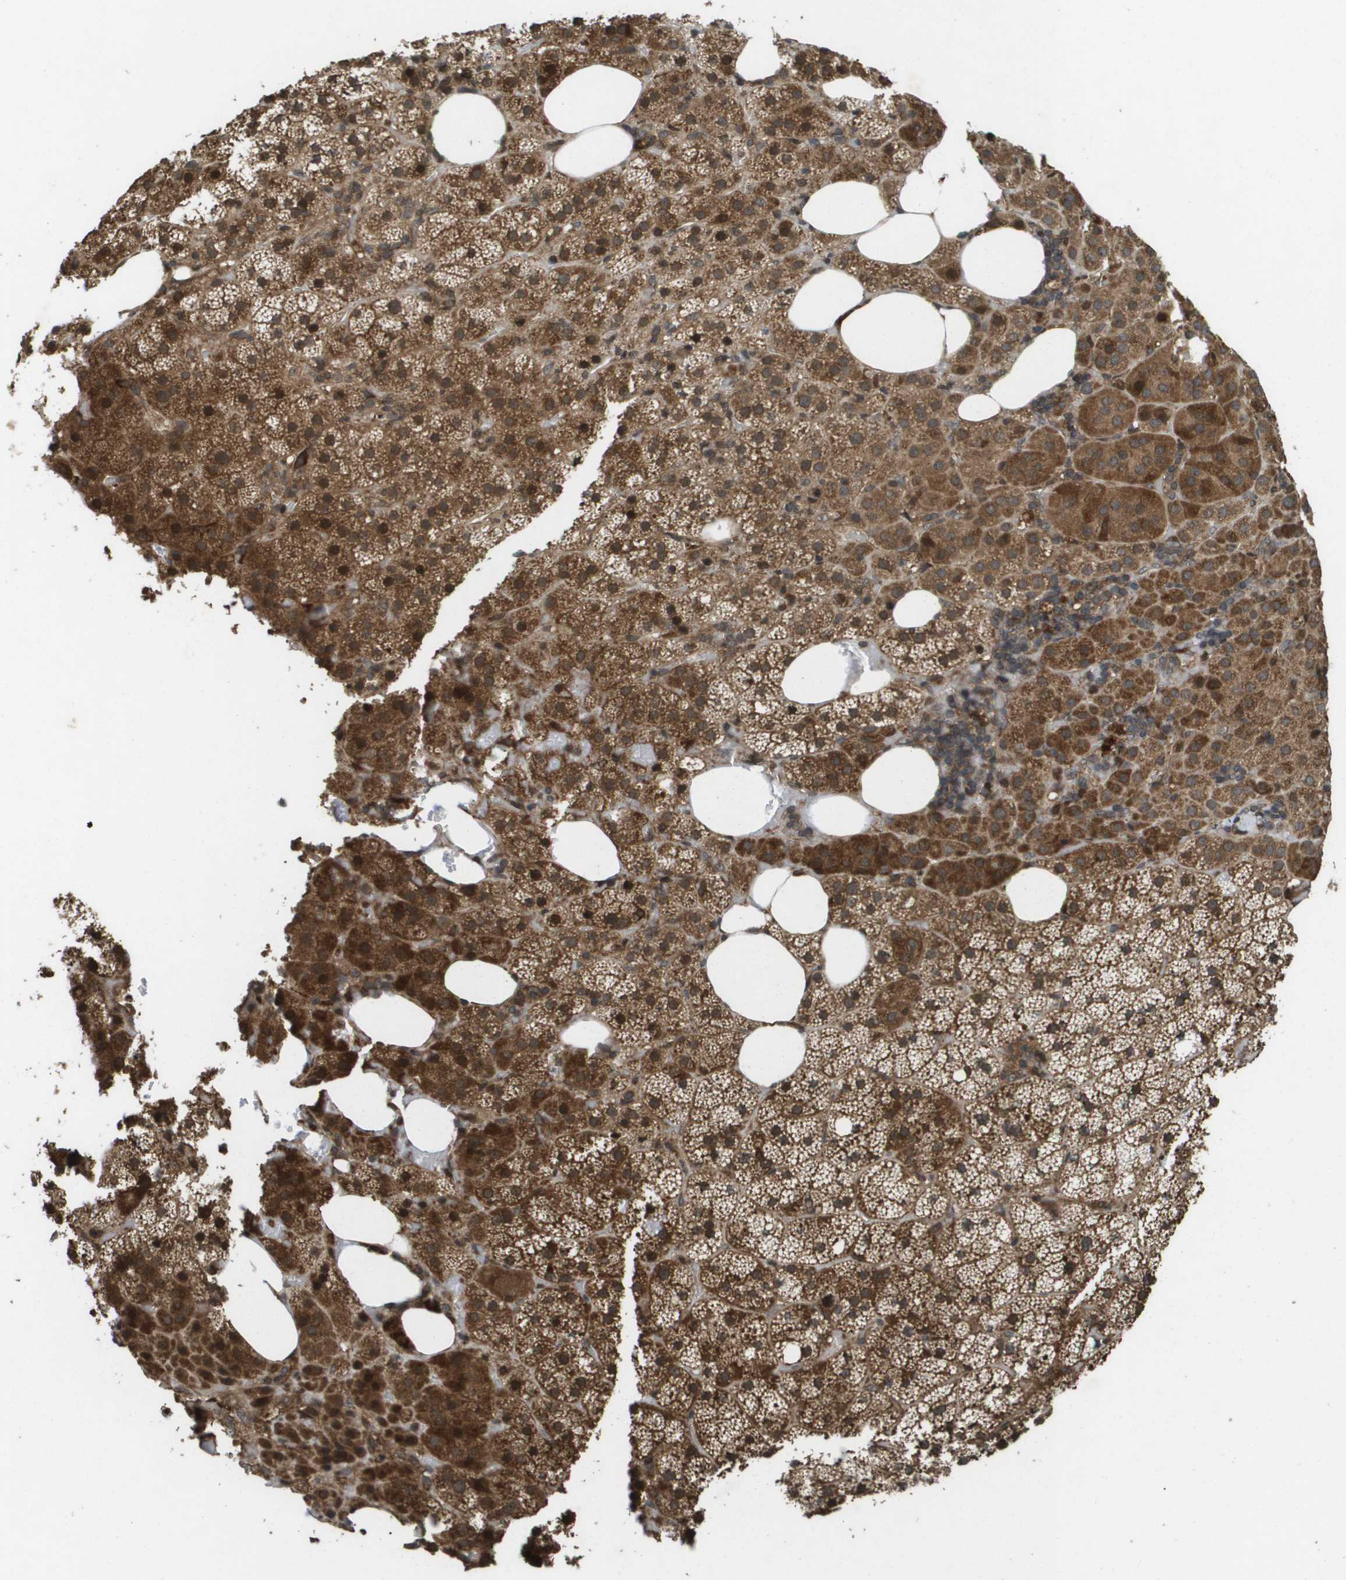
{"staining": {"intensity": "strong", "quantity": ">75%", "location": "cytoplasmic/membranous,nuclear"}, "tissue": "adrenal gland", "cell_type": "Glandular cells", "image_type": "normal", "snomed": [{"axis": "morphology", "description": "Normal tissue, NOS"}, {"axis": "topography", "description": "Adrenal gland"}], "caption": "Protein analysis of benign adrenal gland reveals strong cytoplasmic/membranous,nuclear staining in approximately >75% of glandular cells. The staining is performed using DAB (3,3'-diaminobenzidine) brown chromogen to label protein expression. The nuclei are counter-stained blue using hematoxylin.", "gene": "KIF11", "patient": {"sex": "female", "age": 59}}